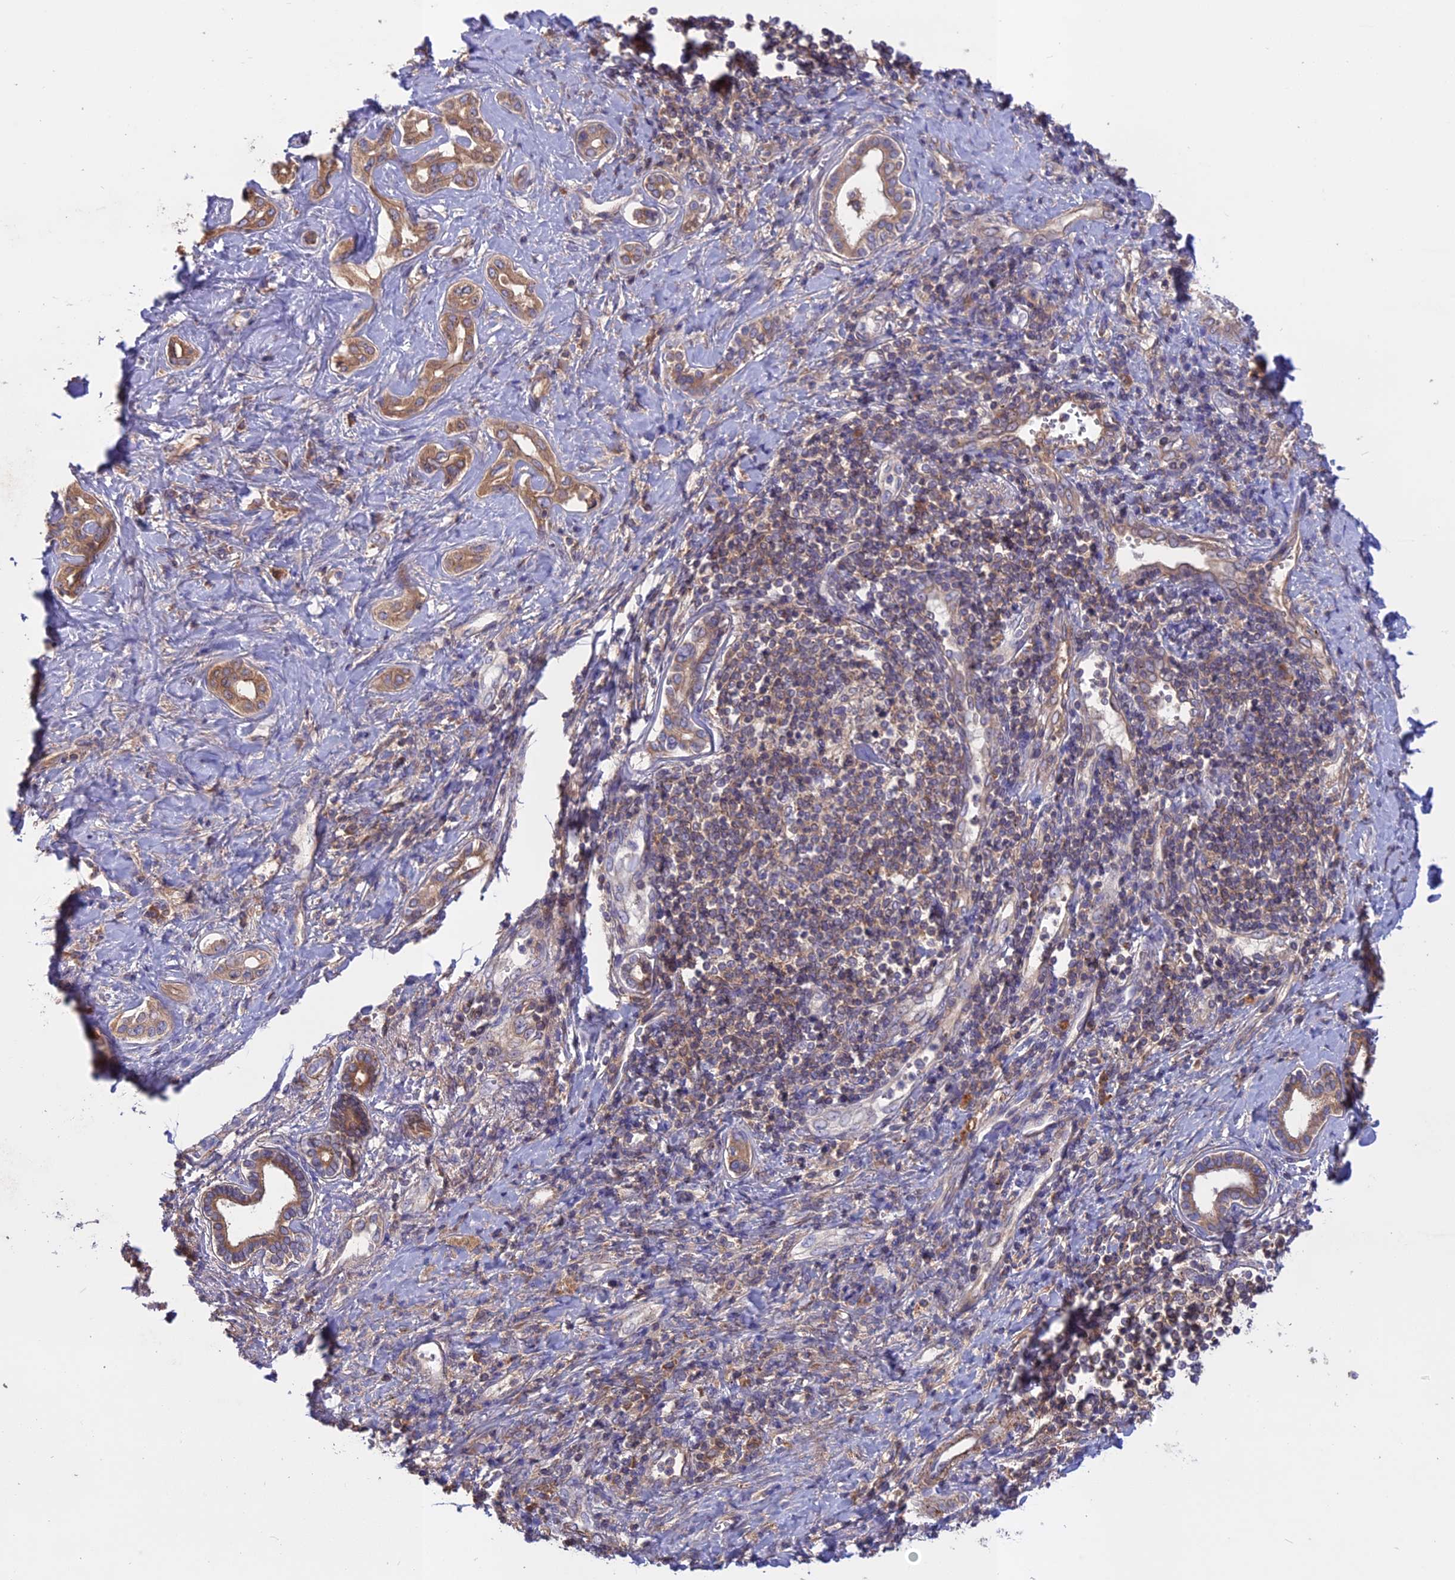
{"staining": {"intensity": "moderate", "quantity": "25%-75%", "location": "cytoplasmic/membranous"}, "tissue": "liver cancer", "cell_type": "Tumor cells", "image_type": "cancer", "snomed": [{"axis": "morphology", "description": "Cholangiocarcinoma"}, {"axis": "topography", "description": "Liver"}], "caption": "Immunohistochemistry (IHC) staining of liver cancer (cholangiocarcinoma), which exhibits medium levels of moderate cytoplasmic/membranous positivity in about 25%-75% of tumor cells indicating moderate cytoplasmic/membranous protein expression. The staining was performed using DAB (brown) for protein detection and nuclei were counterstained in hematoxylin (blue).", "gene": "ADO", "patient": {"sex": "female", "age": 77}}